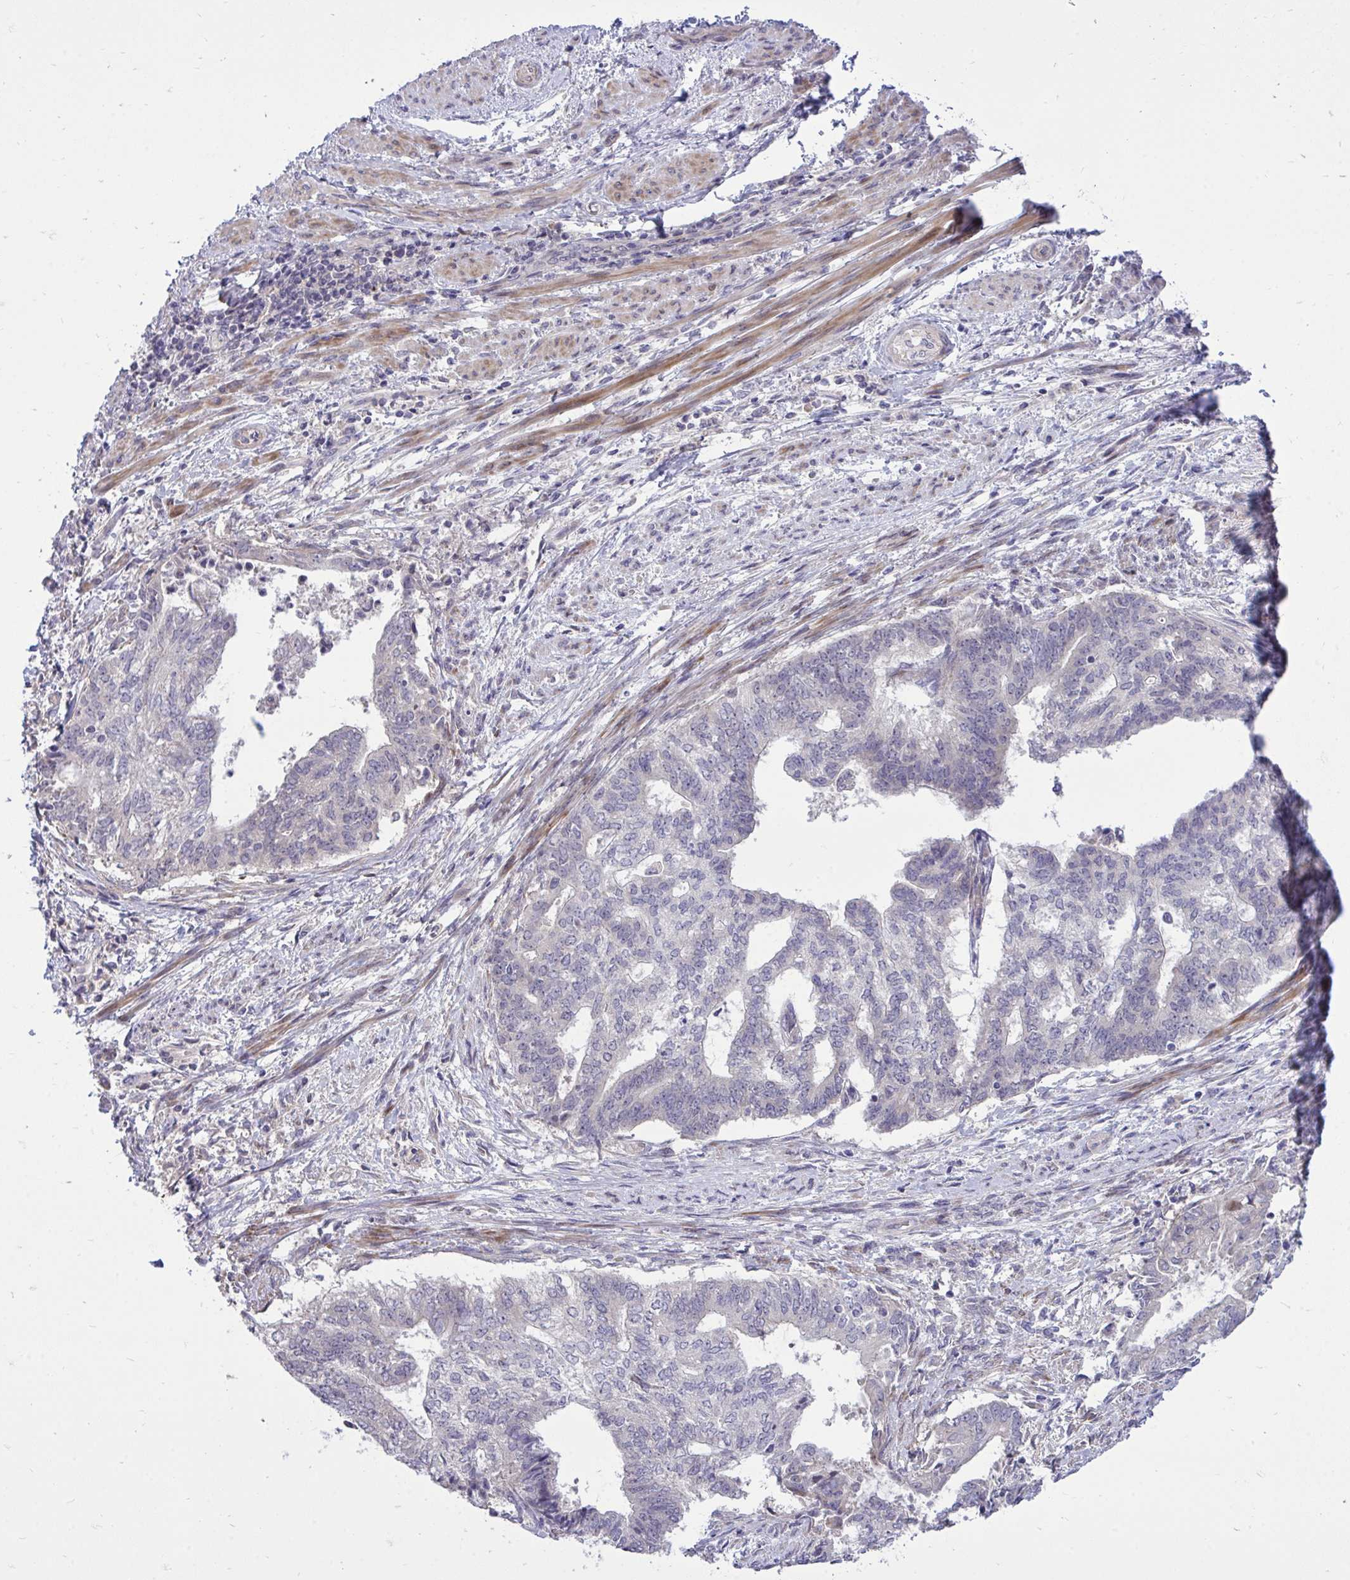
{"staining": {"intensity": "negative", "quantity": "none", "location": "none"}, "tissue": "endometrial cancer", "cell_type": "Tumor cells", "image_type": "cancer", "snomed": [{"axis": "morphology", "description": "Adenocarcinoma, NOS"}, {"axis": "topography", "description": "Endometrium"}], "caption": "Endometrial cancer (adenocarcinoma) was stained to show a protein in brown. There is no significant staining in tumor cells. The staining is performed using DAB (3,3'-diaminobenzidine) brown chromogen with nuclei counter-stained in using hematoxylin.", "gene": "HMBOX1", "patient": {"sex": "female", "age": 65}}